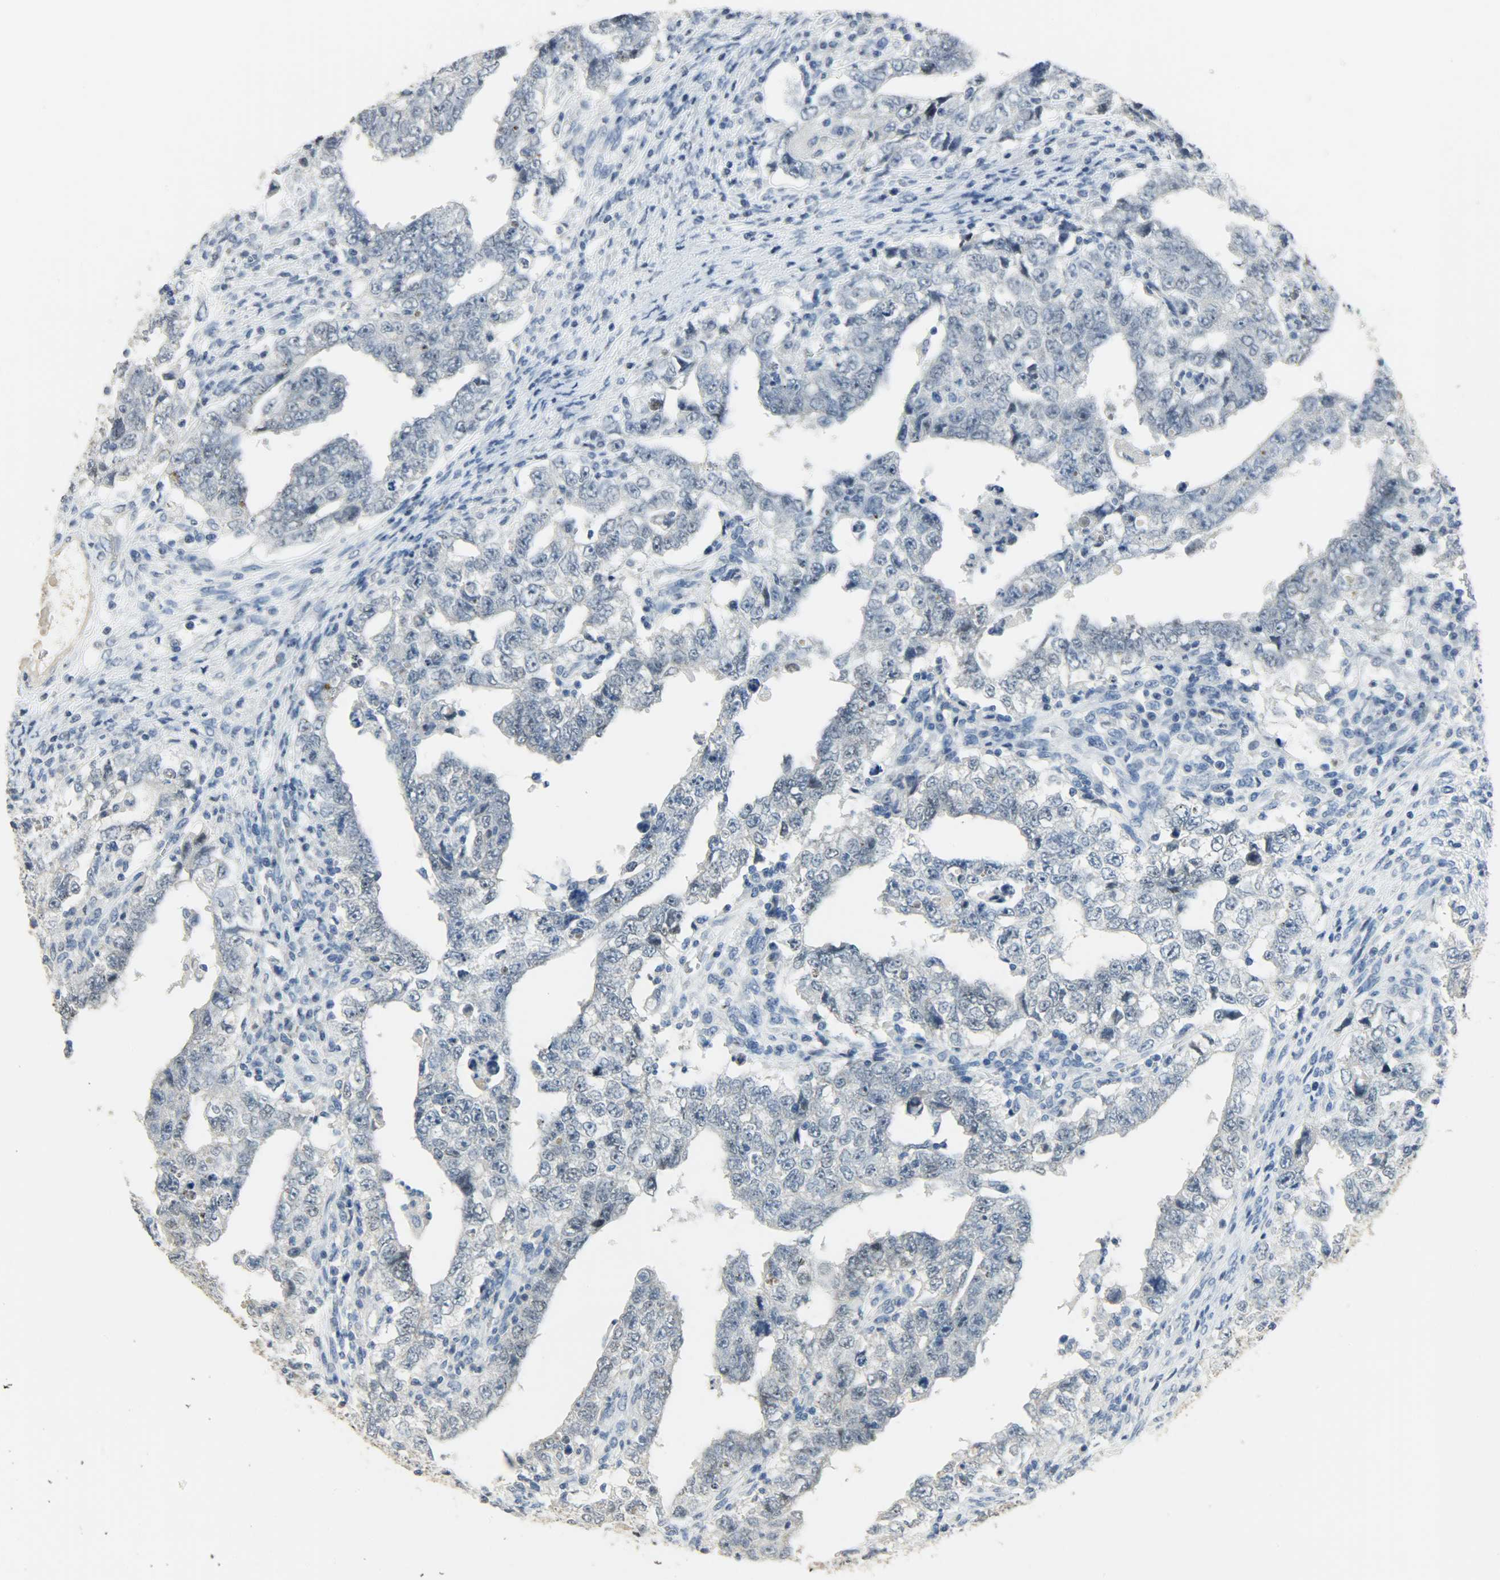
{"staining": {"intensity": "negative", "quantity": "none", "location": "none"}, "tissue": "testis cancer", "cell_type": "Tumor cells", "image_type": "cancer", "snomed": [{"axis": "morphology", "description": "Carcinoma, Embryonal, NOS"}, {"axis": "topography", "description": "Testis"}], "caption": "IHC of human embryonal carcinoma (testis) shows no positivity in tumor cells. (Immunohistochemistry, brightfield microscopy, high magnification).", "gene": "DNAJB6", "patient": {"sex": "male", "age": 26}}